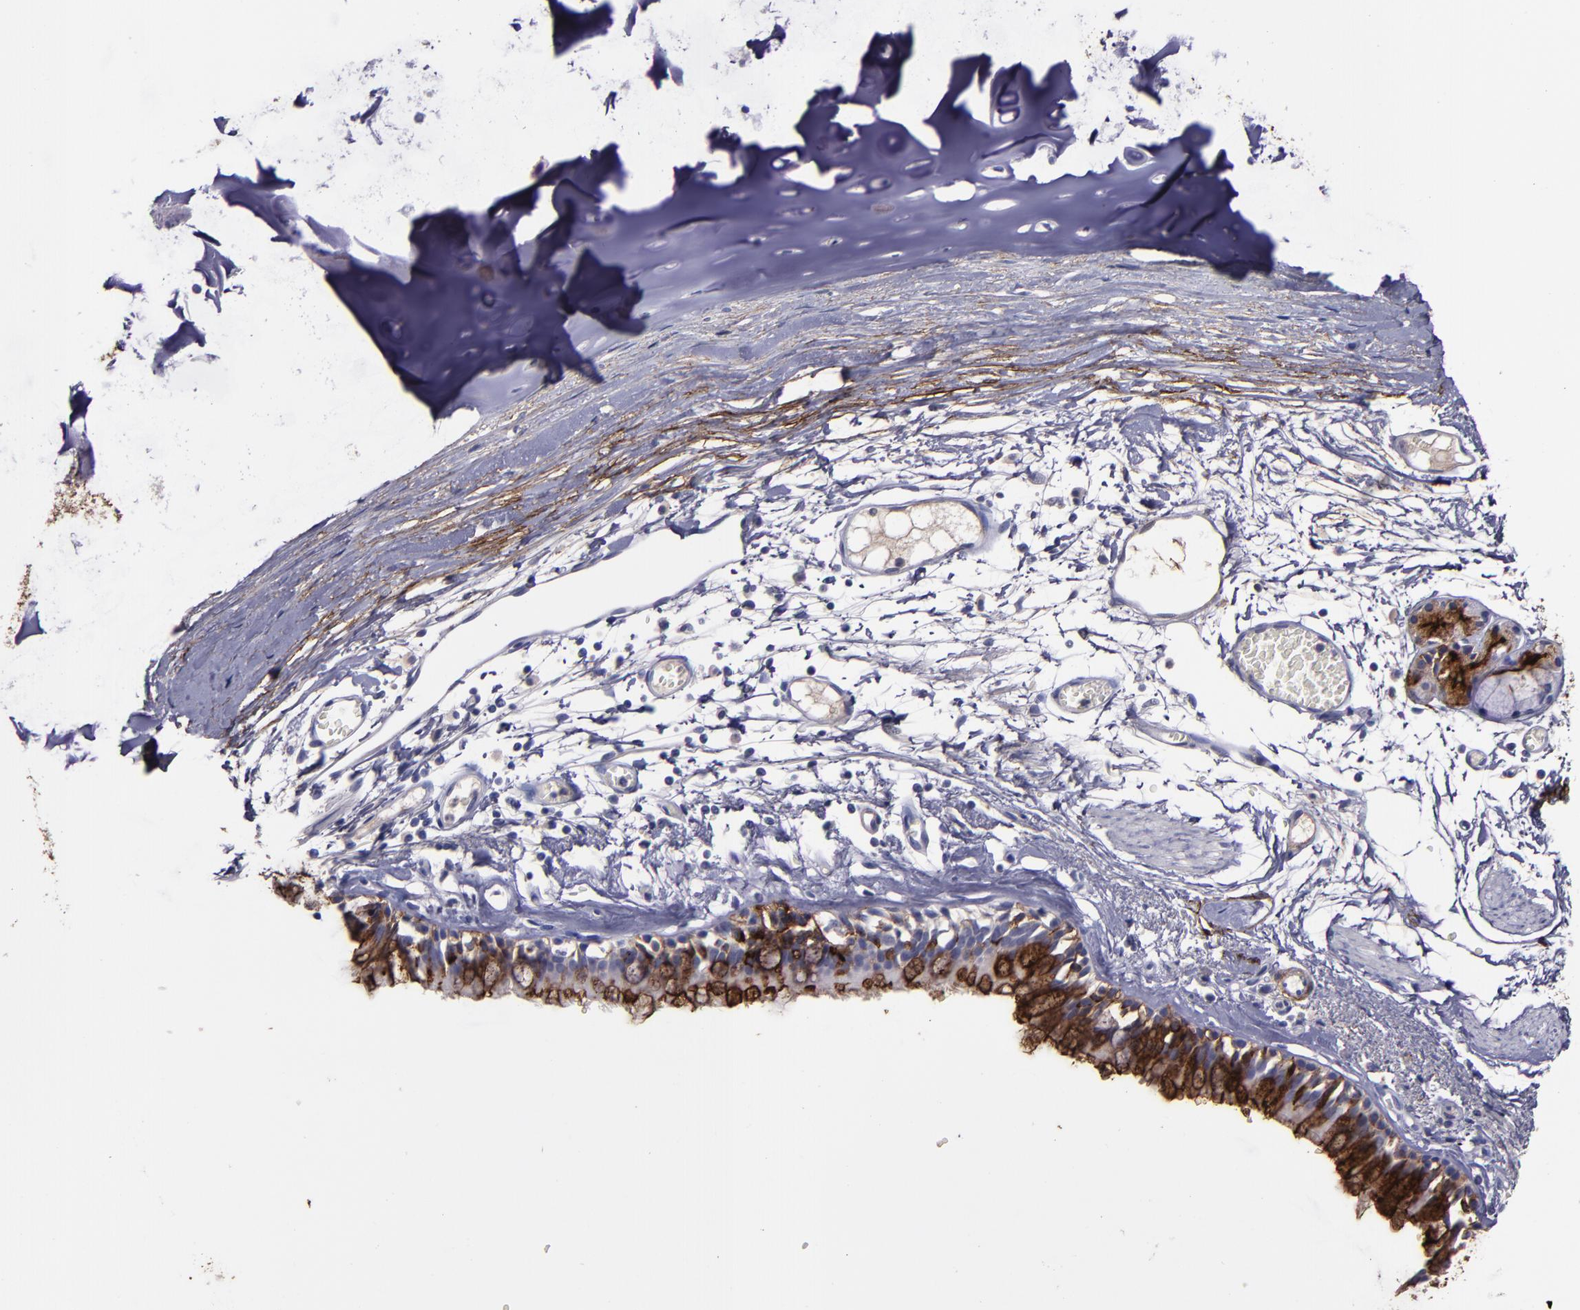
{"staining": {"intensity": "strong", "quantity": ">75%", "location": "cytoplasmic/membranous"}, "tissue": "bronchus", "cell_type": "Respiratory epithelial cells", "image_type": "normal", "snomed": [{"axis": "morphology", "description": "Normal tissue, NOS"}, {"axis": "topography", "description": "Bronchus"}, {"axis": "topography", "description": "Lung"}], "caption": "A brown stain highlights strong cytoplasmic/membranous expression of a protein in respiratory epithelial cells of unremarkable bronchus.", "gene": "MFGE8", "patient": {"sex": "female", "age": 56}}